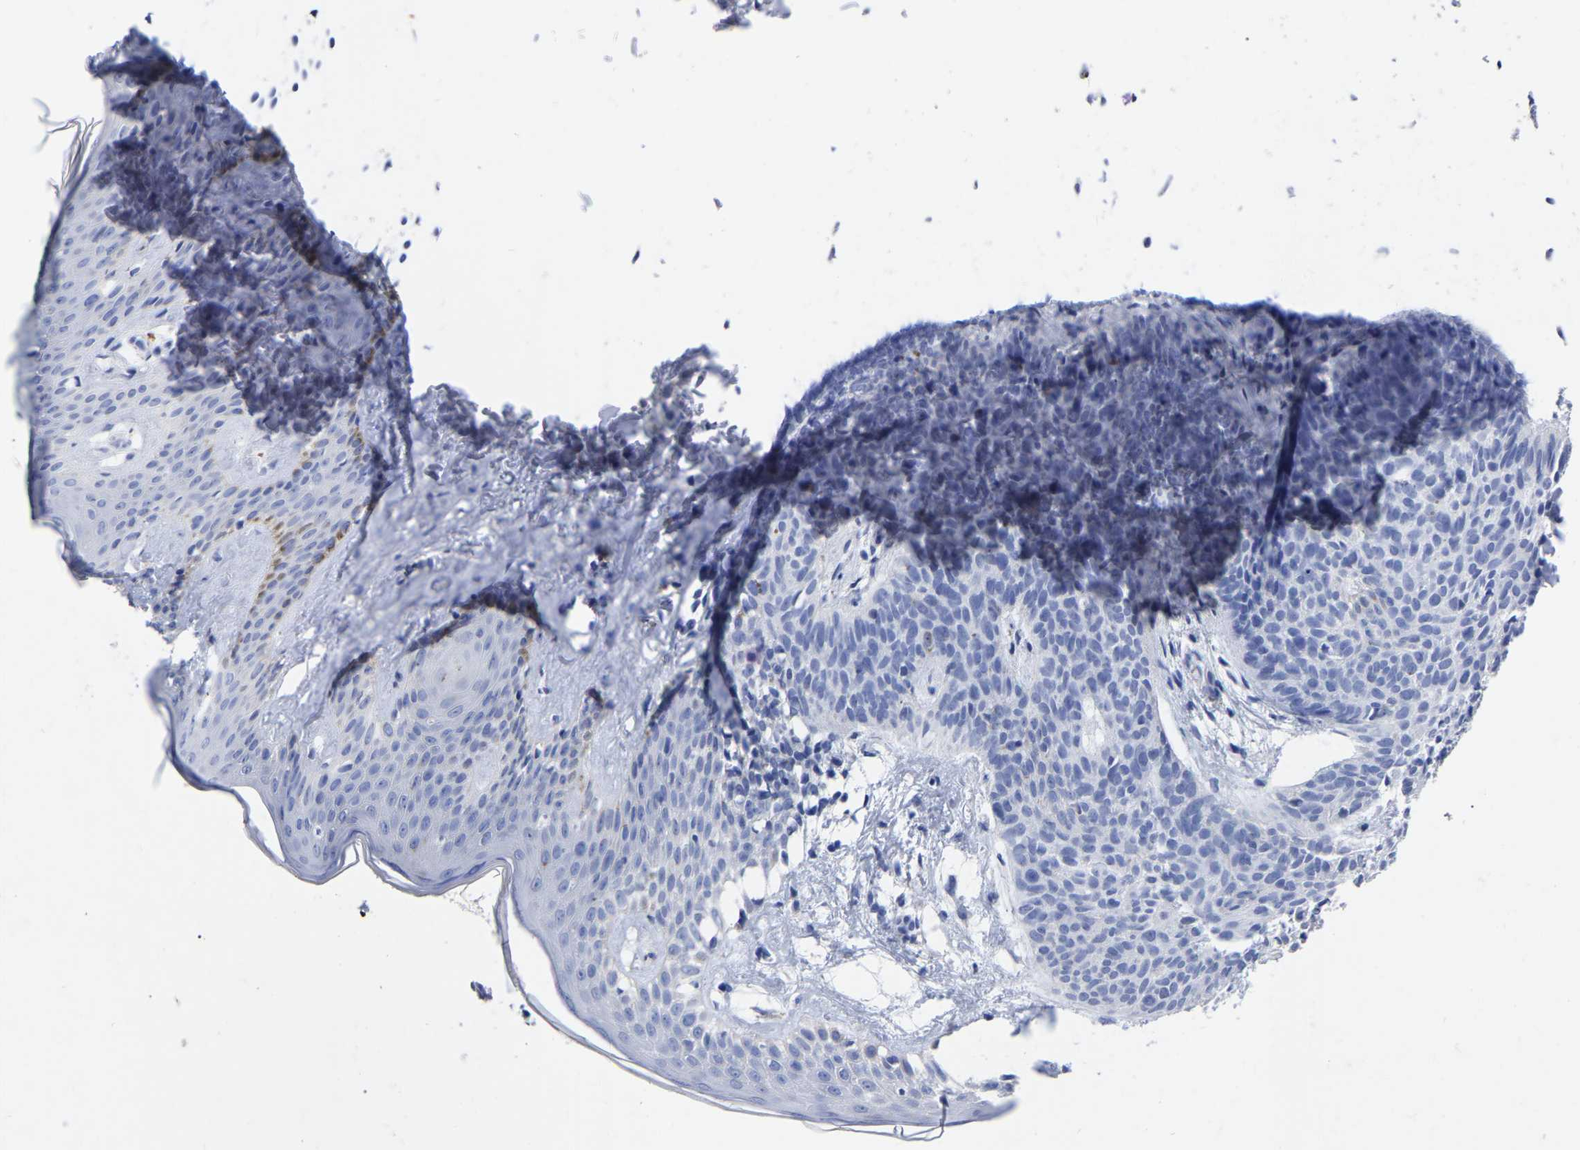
{"staining": {"intensity": "negative", "quantity": "none", "location": "none"}, "tissue": "skin cancer", "cell_type": "Tumor cells", "image_type": "cancer", "snomed": [{"axis": "morphology", "description": "Basal cell carcinoma"}, {"axis": "topography", "description": "Skin"}], "caption": "DAB (3,3'-diaminobenzidine) immunohistochemical staining of basal cell carcinoma (skin) exhibits no significant expression in tumor cells.", "gene": "ANXA13", "patient": {"sex": "male", "age": 60}}